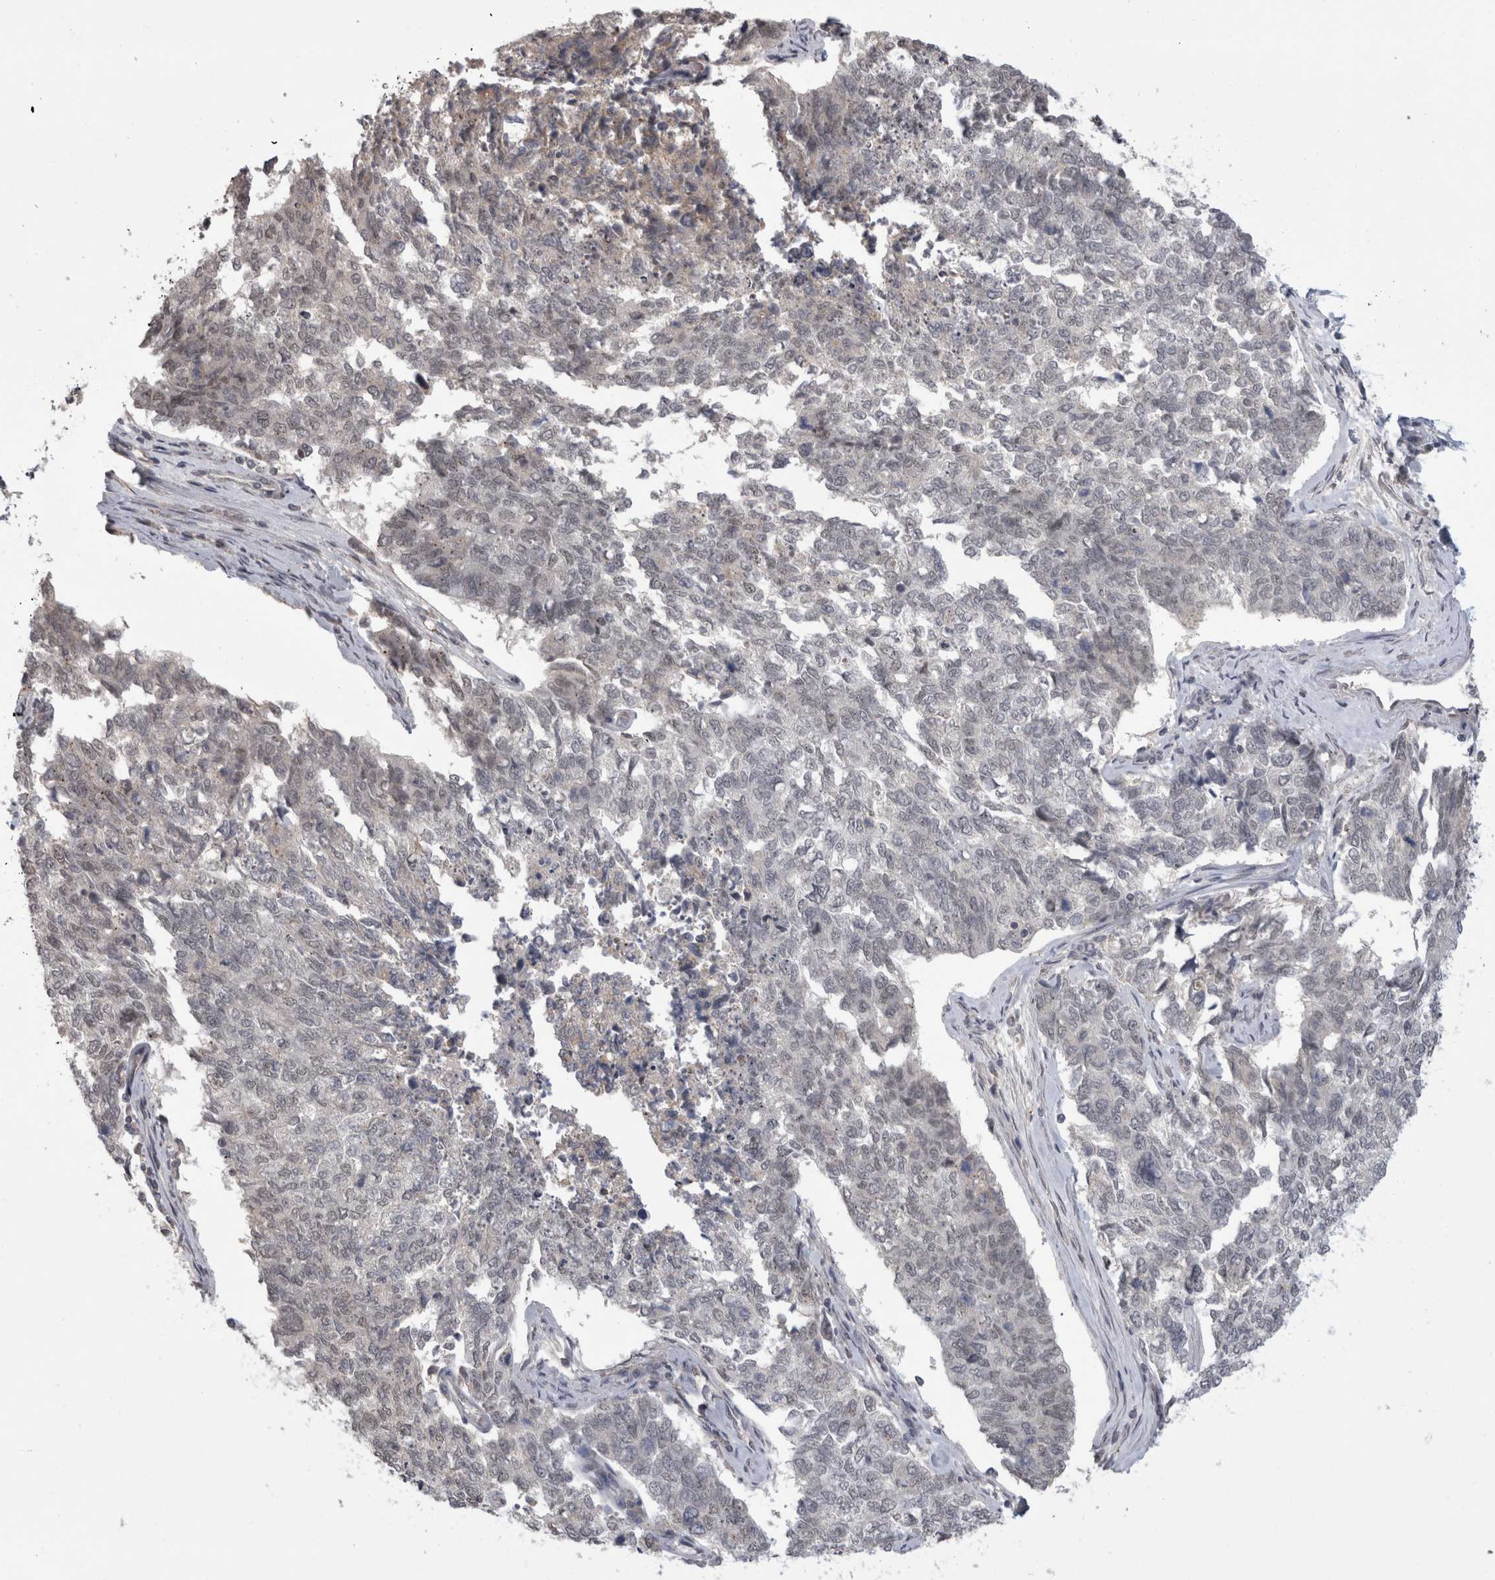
{"staining": {"intensity": "negative", "quantity": "none", "location": "none"}, "tissue": "cervical cancer", "cell_type": "Tumor cells", "image_type": "cancer", "snomed": [{"axis": "morphology", "description": "Squamous cell carcinoma, NOS"}, {"axis": "topography", "description": "Cervix"}], "caption": "IHC histopathology image of cervical cancer stained for a protein (brown), which displays no staining in tumor cells.", "gene": "MTBP", "patient": {"sex": "female", "age": 63}}